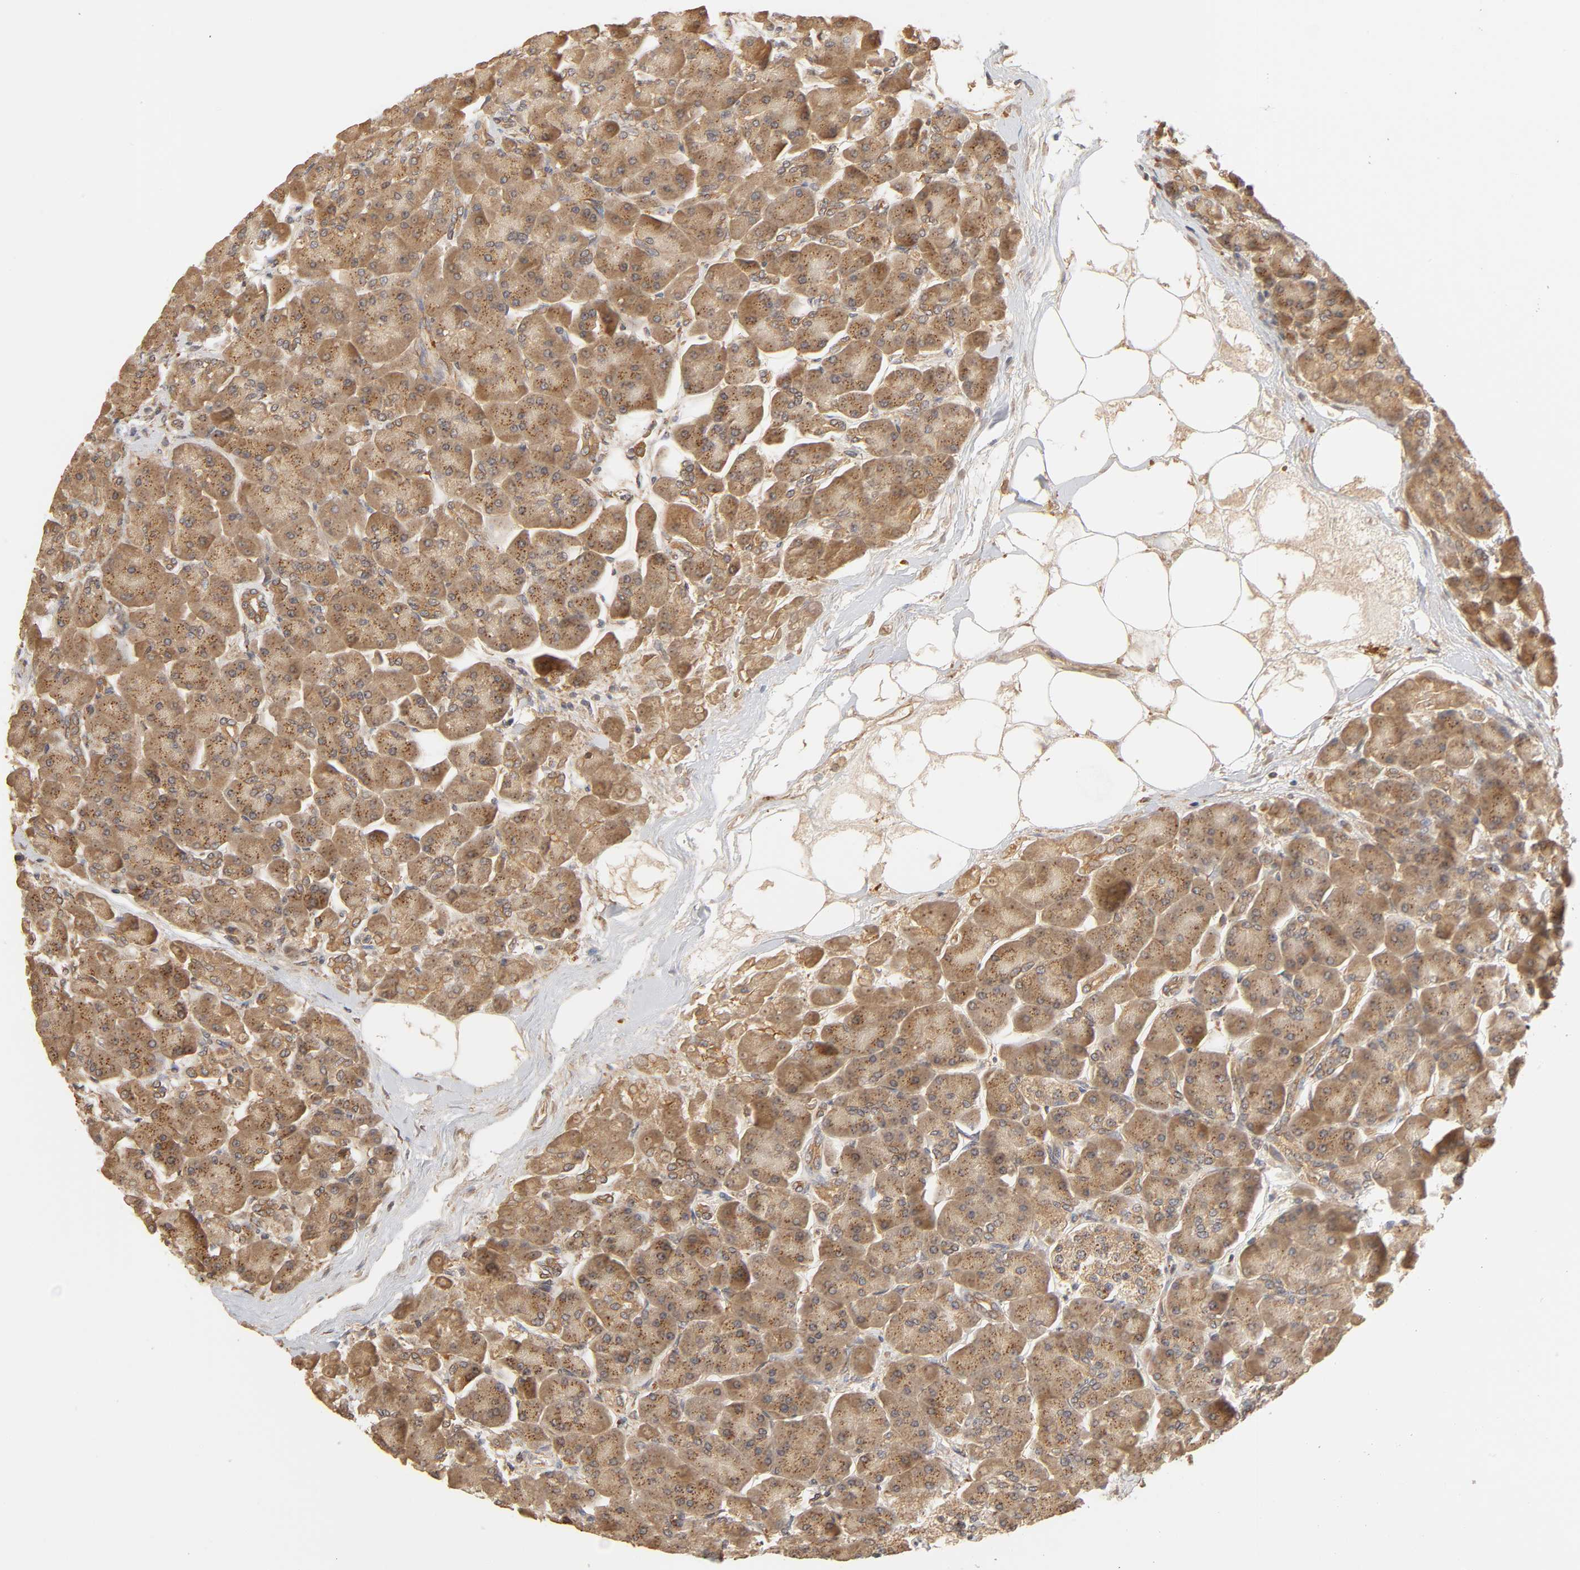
{"staining": {"intensity": "strong", "quantity": ">75%", "location": "cytoplasmic/membranous"}, "tissue": "pancreas", "cell_type": "Exocrine glandular cells", "image_type": "normal", "snomed": [{"axis": "morphology", "description": "Normal tissue, NOS"}, {"axis": "topography", "description": "Pancreas"}], "caption": "Normal pancreas shows strong cytoplasmic/membranous staining in about >75% of exocrine glandular cells, visualized by immunohistochemistry.", "gene": "EPS8", "patient": {"sex": "male", "age": 66}}